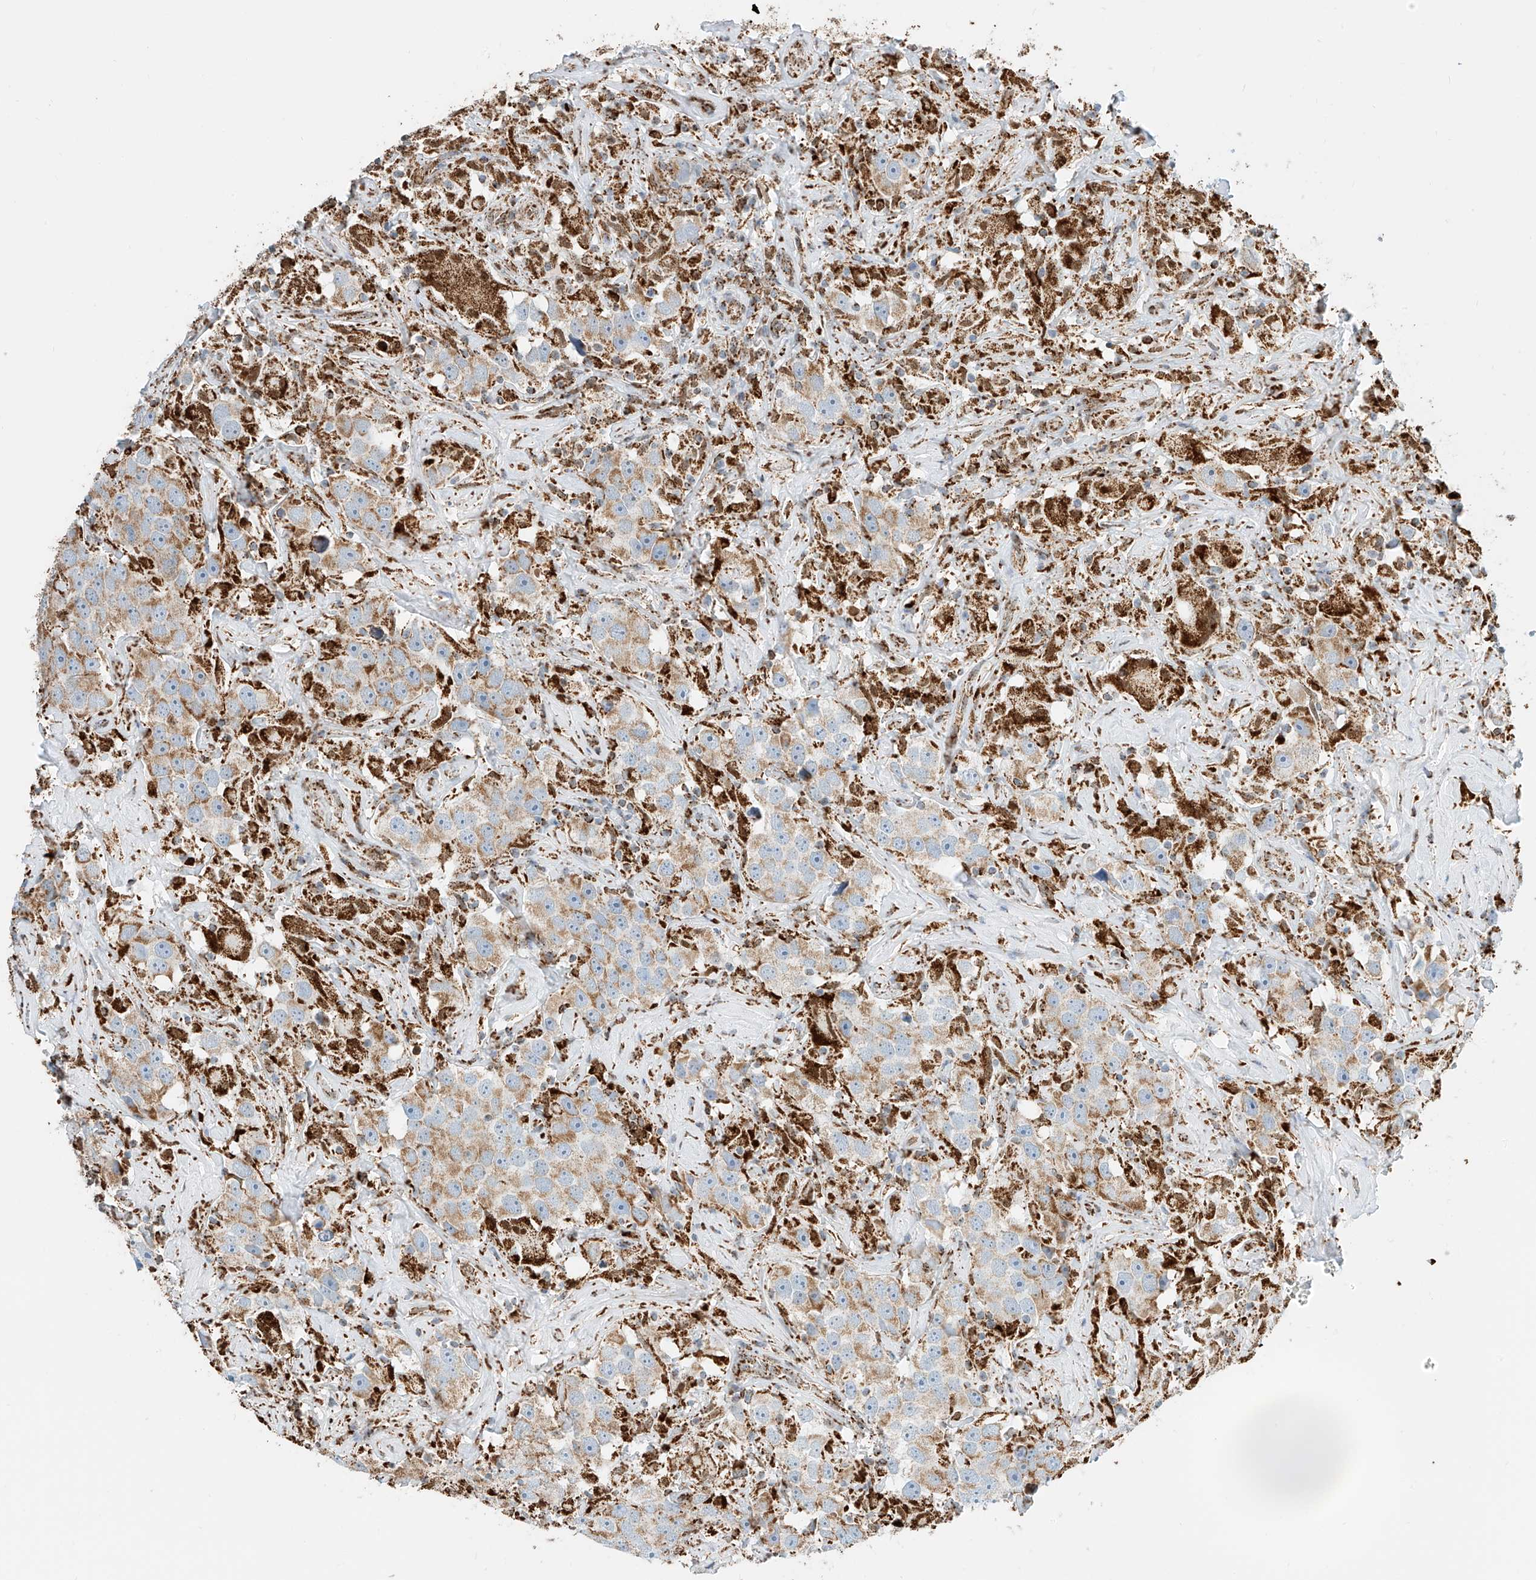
{"staining": {"intensity": "moderate", "quantity": ">75%", "location": "cytoplasmic/membranous"}, "tissue": "testis cancer", "cell_type": "Tumor cells", "image_type": "cancer", "snomed": [{"axis": "morphology", "description": "Seminoma, NOS"}, {"axis": "topography", "description": "Testis"}], "caption": "Protein analysis of testis cancer (seminoma) tissue reveals moderate cytoplasmic/membranous expression in approximately >75% of tumor cells.", "gene": "PPA2", "patient": {"sex": "male", "age": 49}}